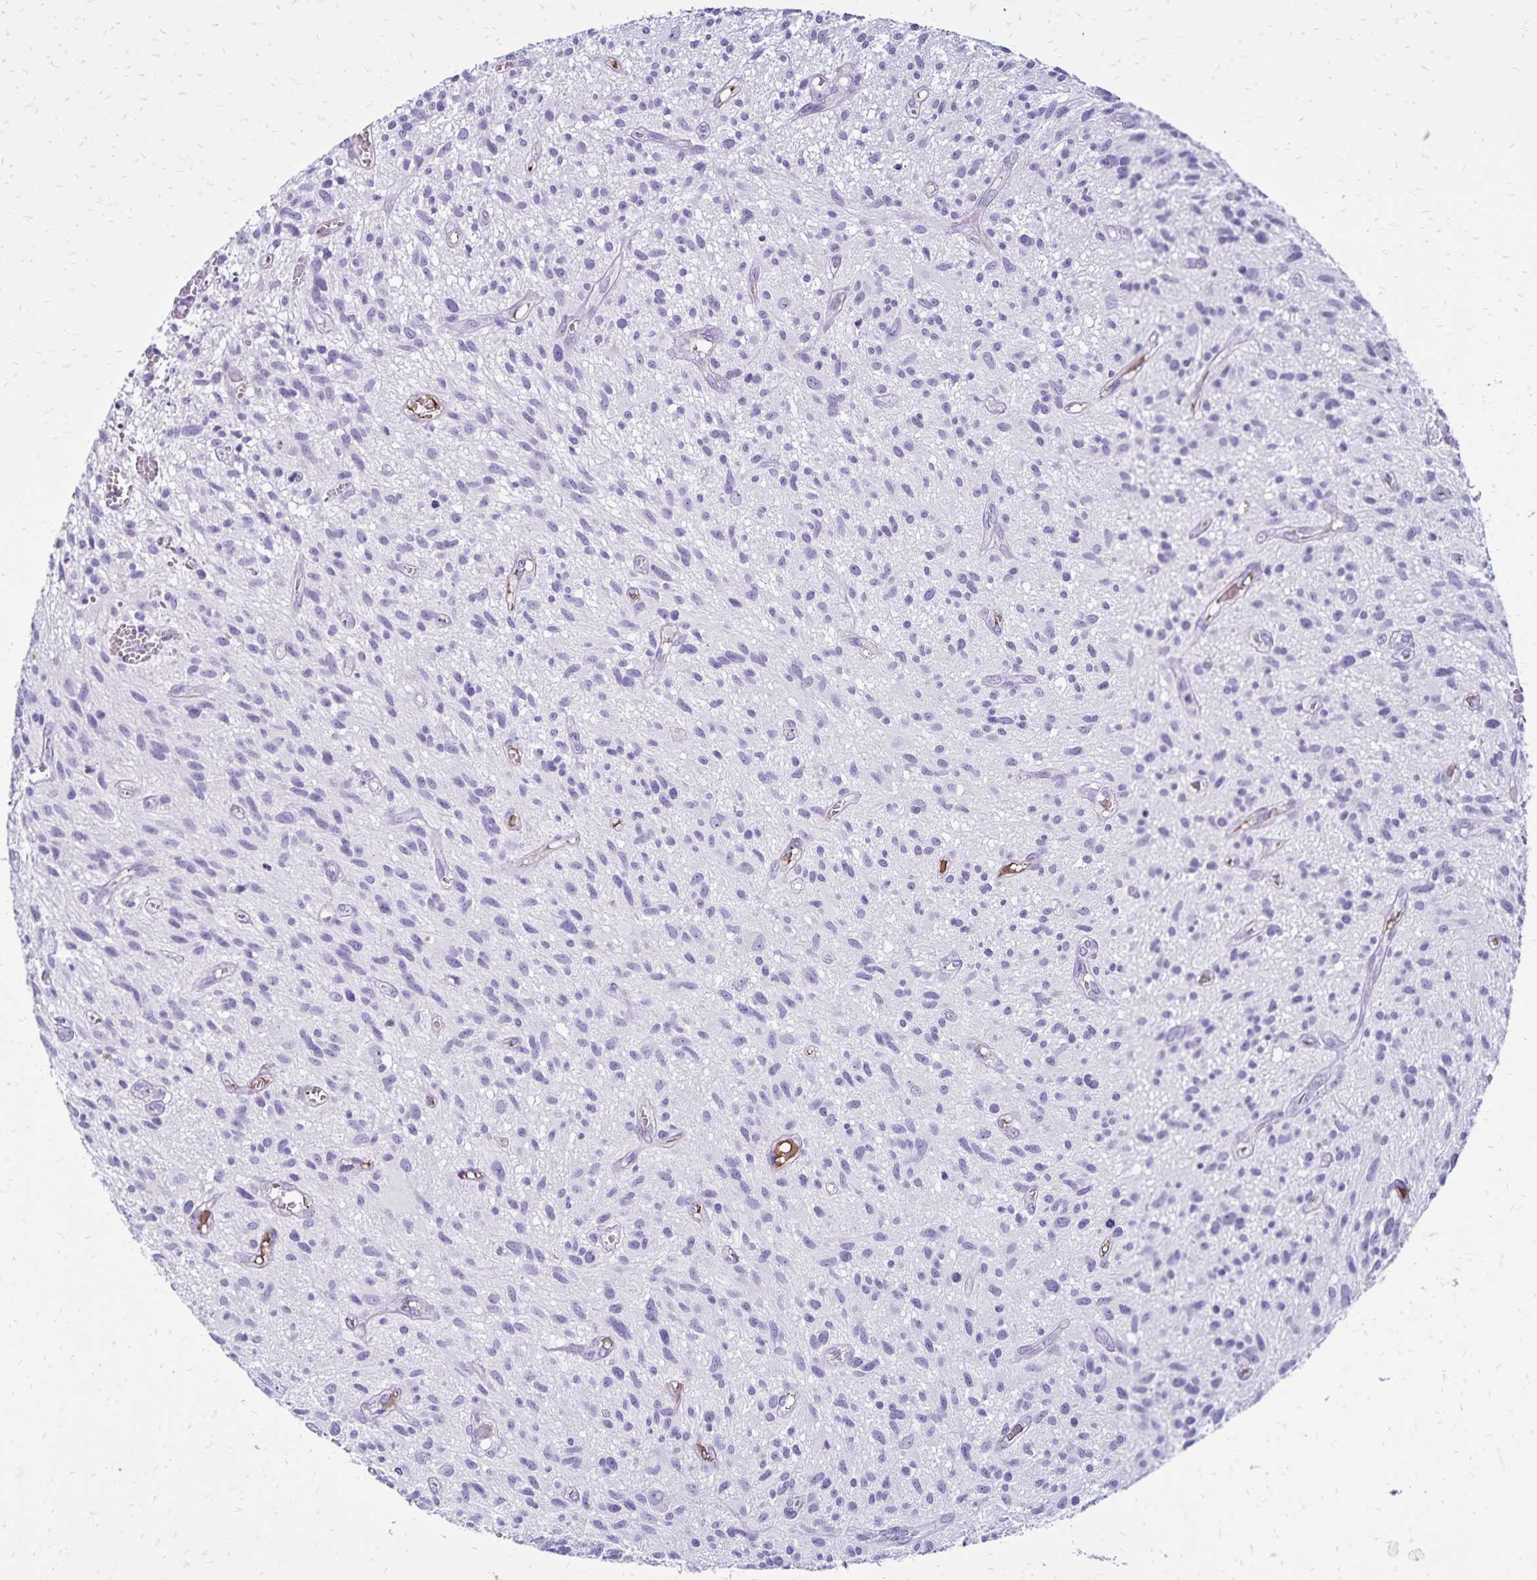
{"staining": {"intensity": "negative", "quantity": "none", "location": "none"}, "tissue": "glioma", "cell_type": "Tumor cells", "image_type": "cancer", "snomed": [{"axis": "morphology", "description": "Glioma, malignant, High grade"}, {"axis": "topography", "description": "Brain"}], "caption": "A histopathology image of glioma stained for a protein demonstrates no brown staining in tumor cells. (Immunohistochemistry (ihc), brightfield microscopy, high magnification).", "gene": "CD27", "patient": {"sex": "male", "age": 75}}